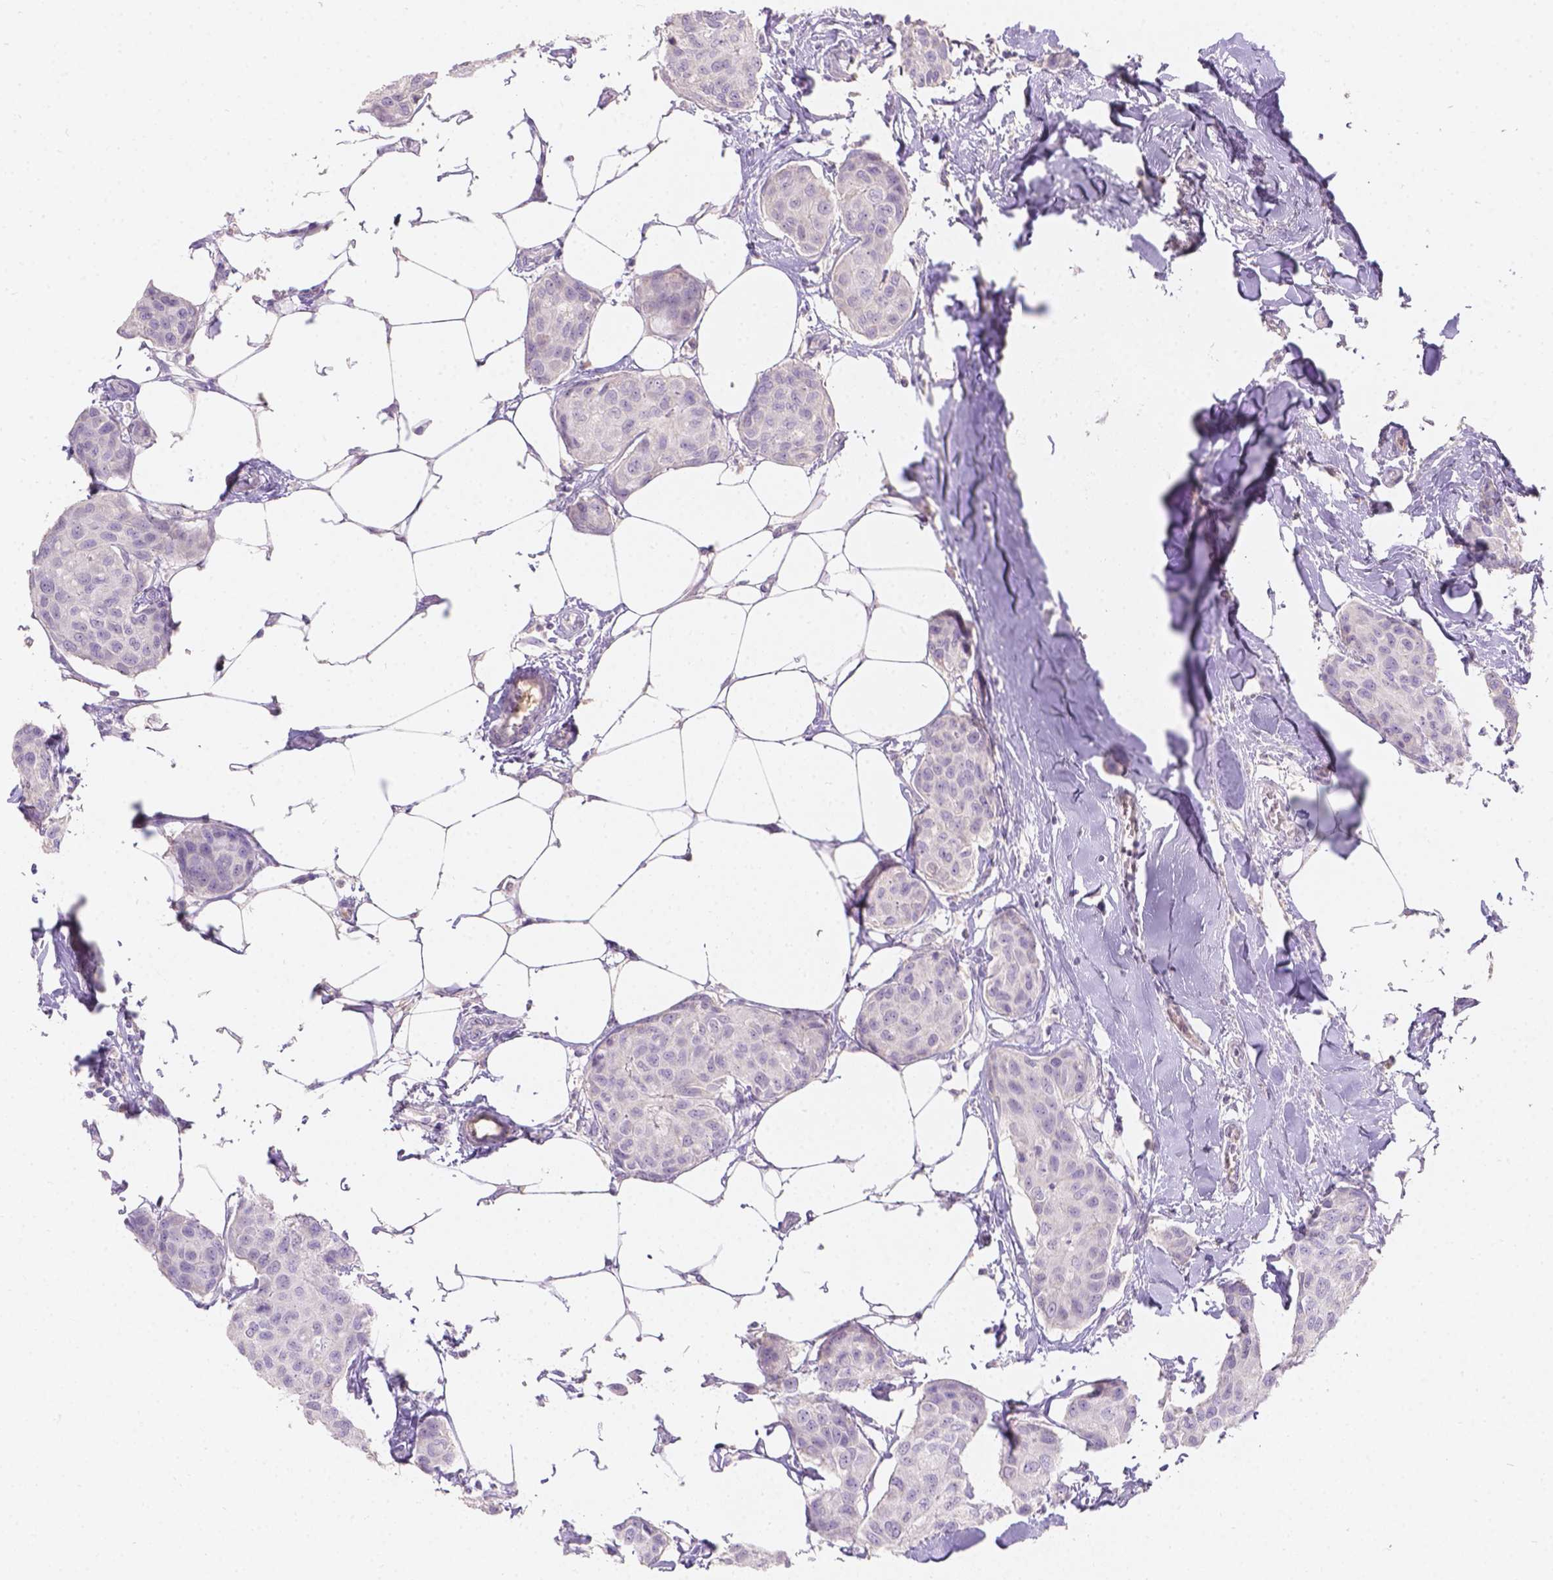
{"staining": {"intensity": "negative", "quantity": "none", "location": "none"}, "tissue": "breast cancer", "cell_type": "Tumor cells", "image_type": "cancer", "snomed": [{"axis": "morphology", "description": "Duct carcinoma"}, {"axis": "topography", "description": "Breast"}], "caption": "IHC of human breast invasive ductal carcinoma exhibits no expression in tumor cells.", "gene": "DCAF4L1", "patient": {"sex": "female", "age": 80}}